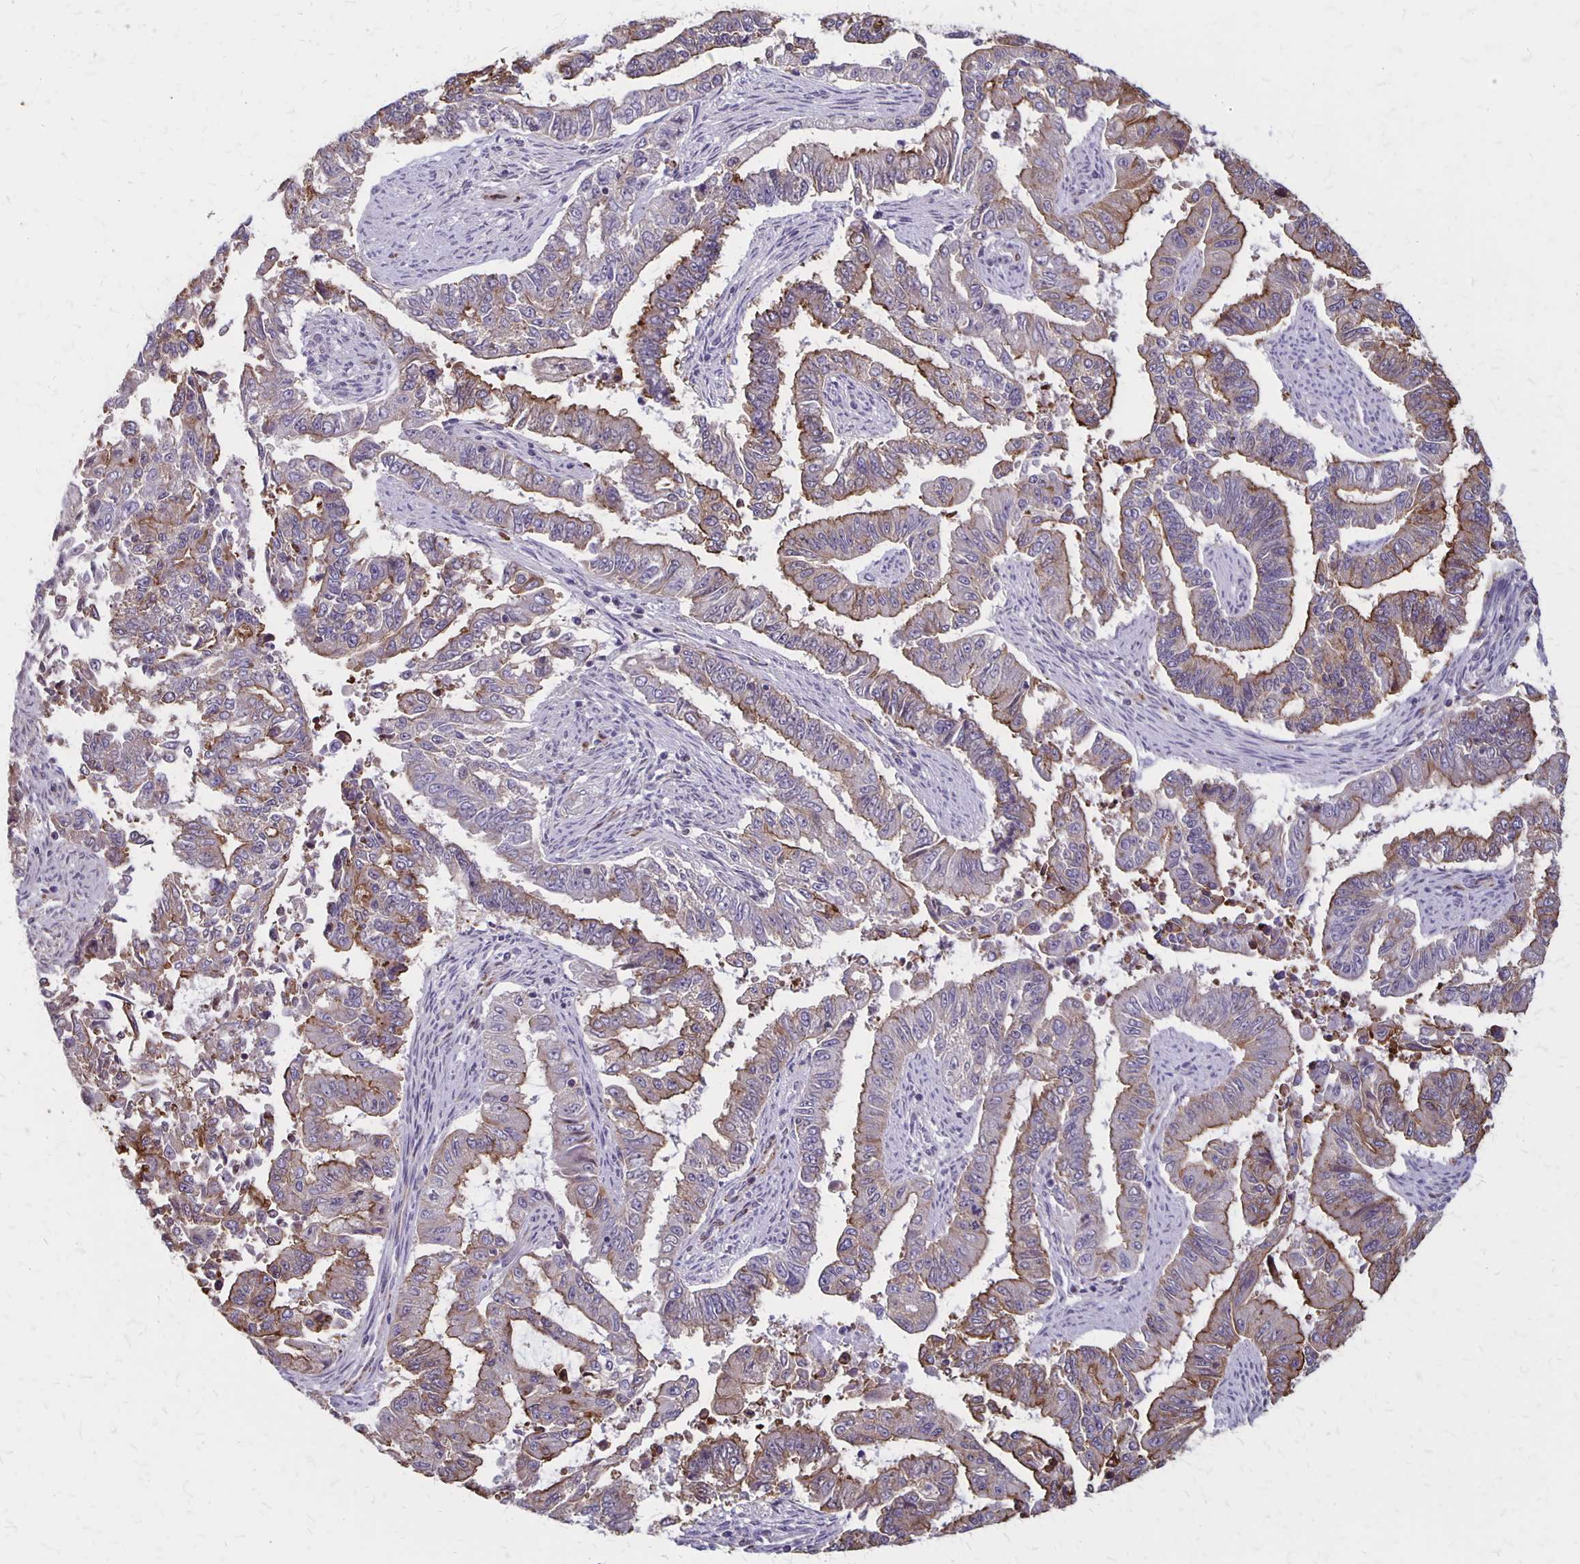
{"staining": {"intensity": "moderate", "quantity": "25%-75%", "location": "cytoplasmic/membranous"}, "tissue": "endometrial cancer", "cell_type": "Tumor cells", "image_type": "cancer", "snomed": [{"axis": "morphology", "description": "Adenocarcinoma, NOS"}, {"axis": "topography", "description": "Uterus"}], "caption": "Brown immunohistochemical staining in endometrial adenocarcinoma exhibits moderate cytoplasmic/membranous positivity in about 25%-75% of tumor cells. The staining was performed using DAB, with brown indicating positive protein expression. Nuclei are stained blue with hematoxylin.", "gene": "SEPTIN5", "patient": {"sex": "female", "age": 59}}